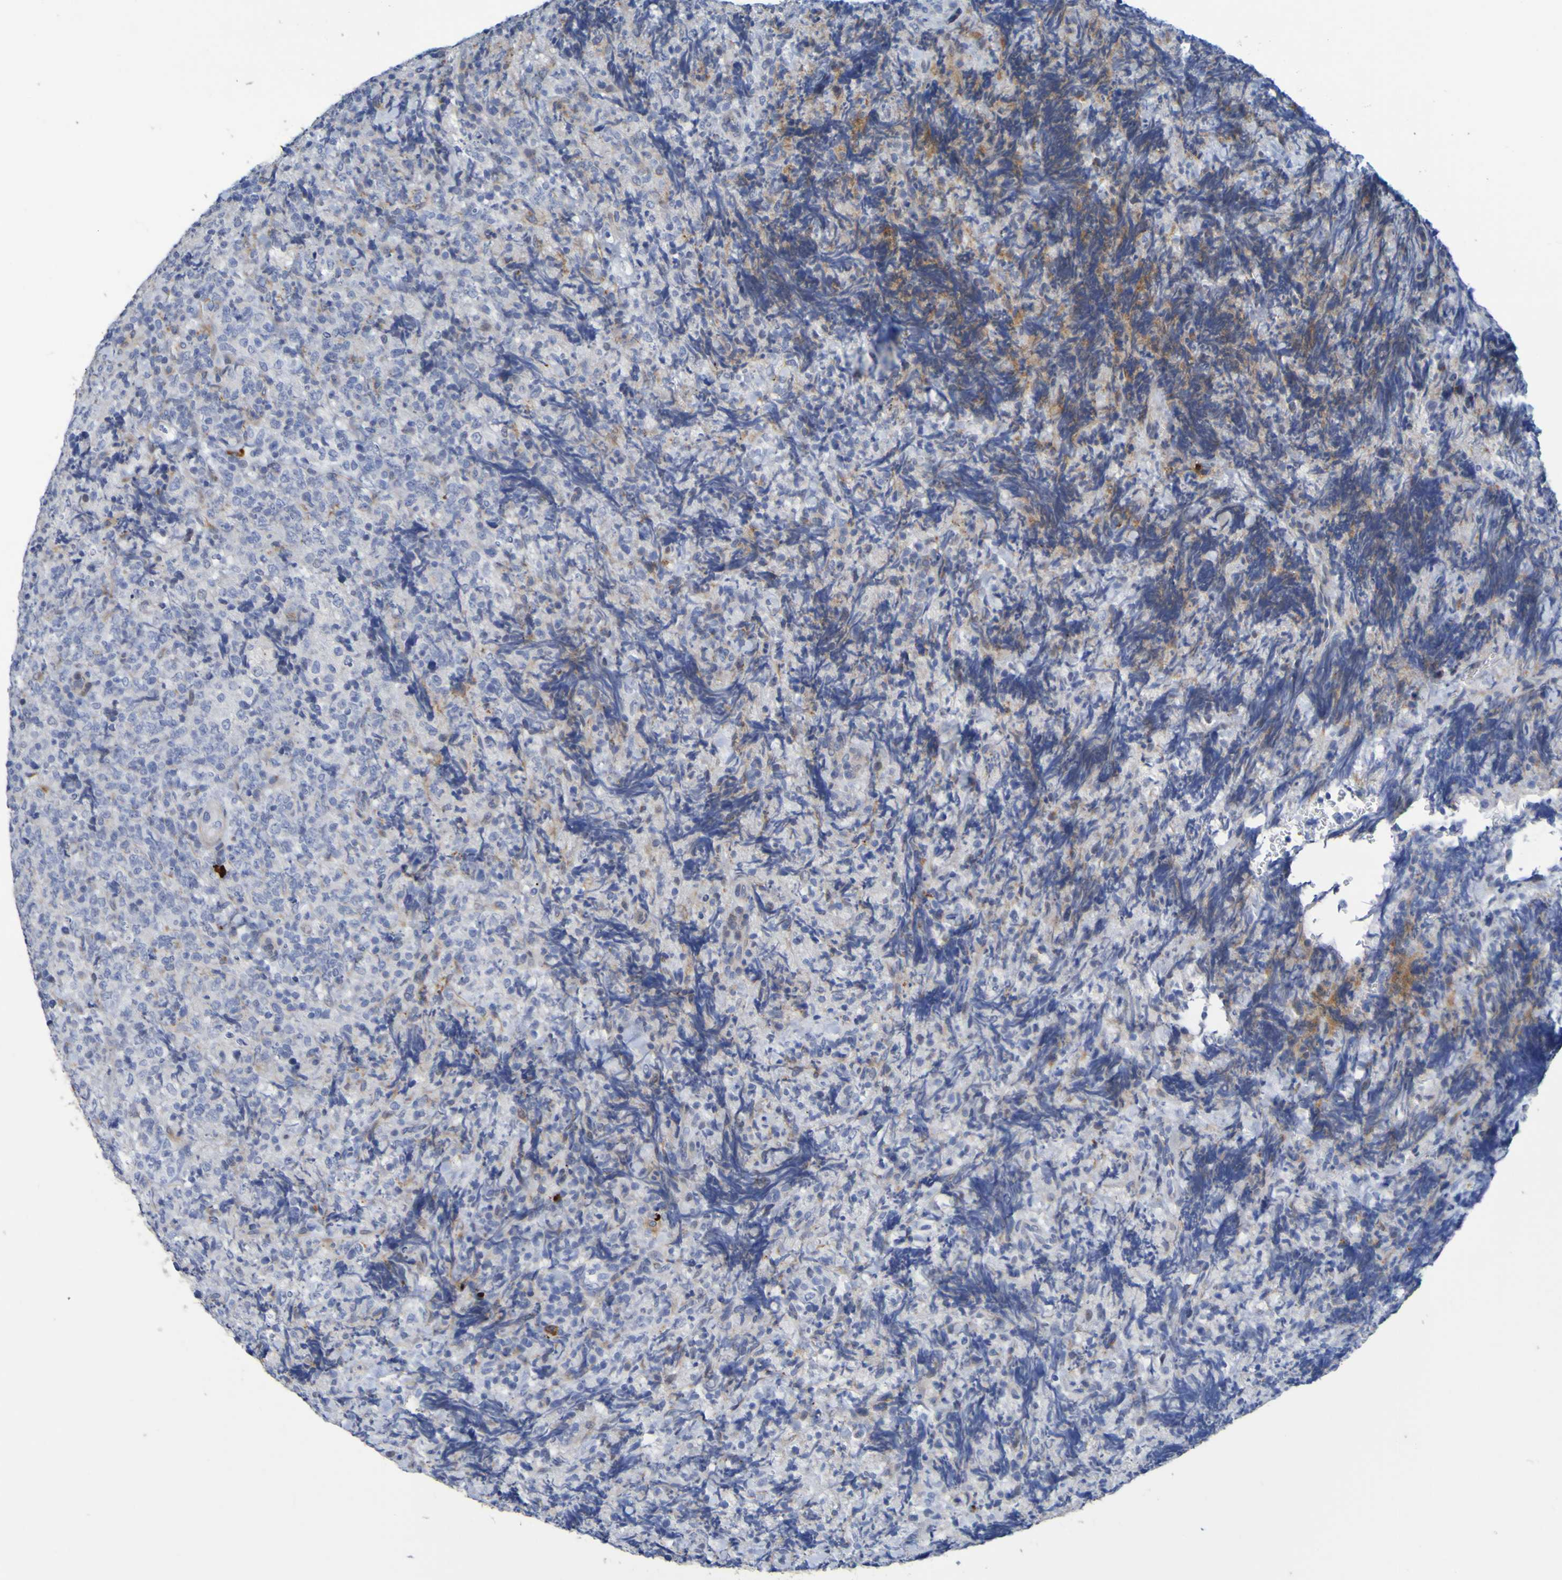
{"staining": {"intensity": "moderate", "quantity": "<25%", "location": "cytoplasmic/membranous"}, "tissue": "lymphoma", "cell_type": "Tumor cells", "image_type": "cancer", "snomed": [{"axis": "morphology", "description": "Malignant lymphoma, non-Hodgkin's type, High grade"}, {"axis": "topography", "description": "Tonsil"}], "caption": "The histopathology image displays a brown stain indicating the presence of a protein in the cytoplasmic/membranous of tumor cells in lymphoma.", "gene": "C11orf24", "patient": {"sex": "female", "age": 36}}